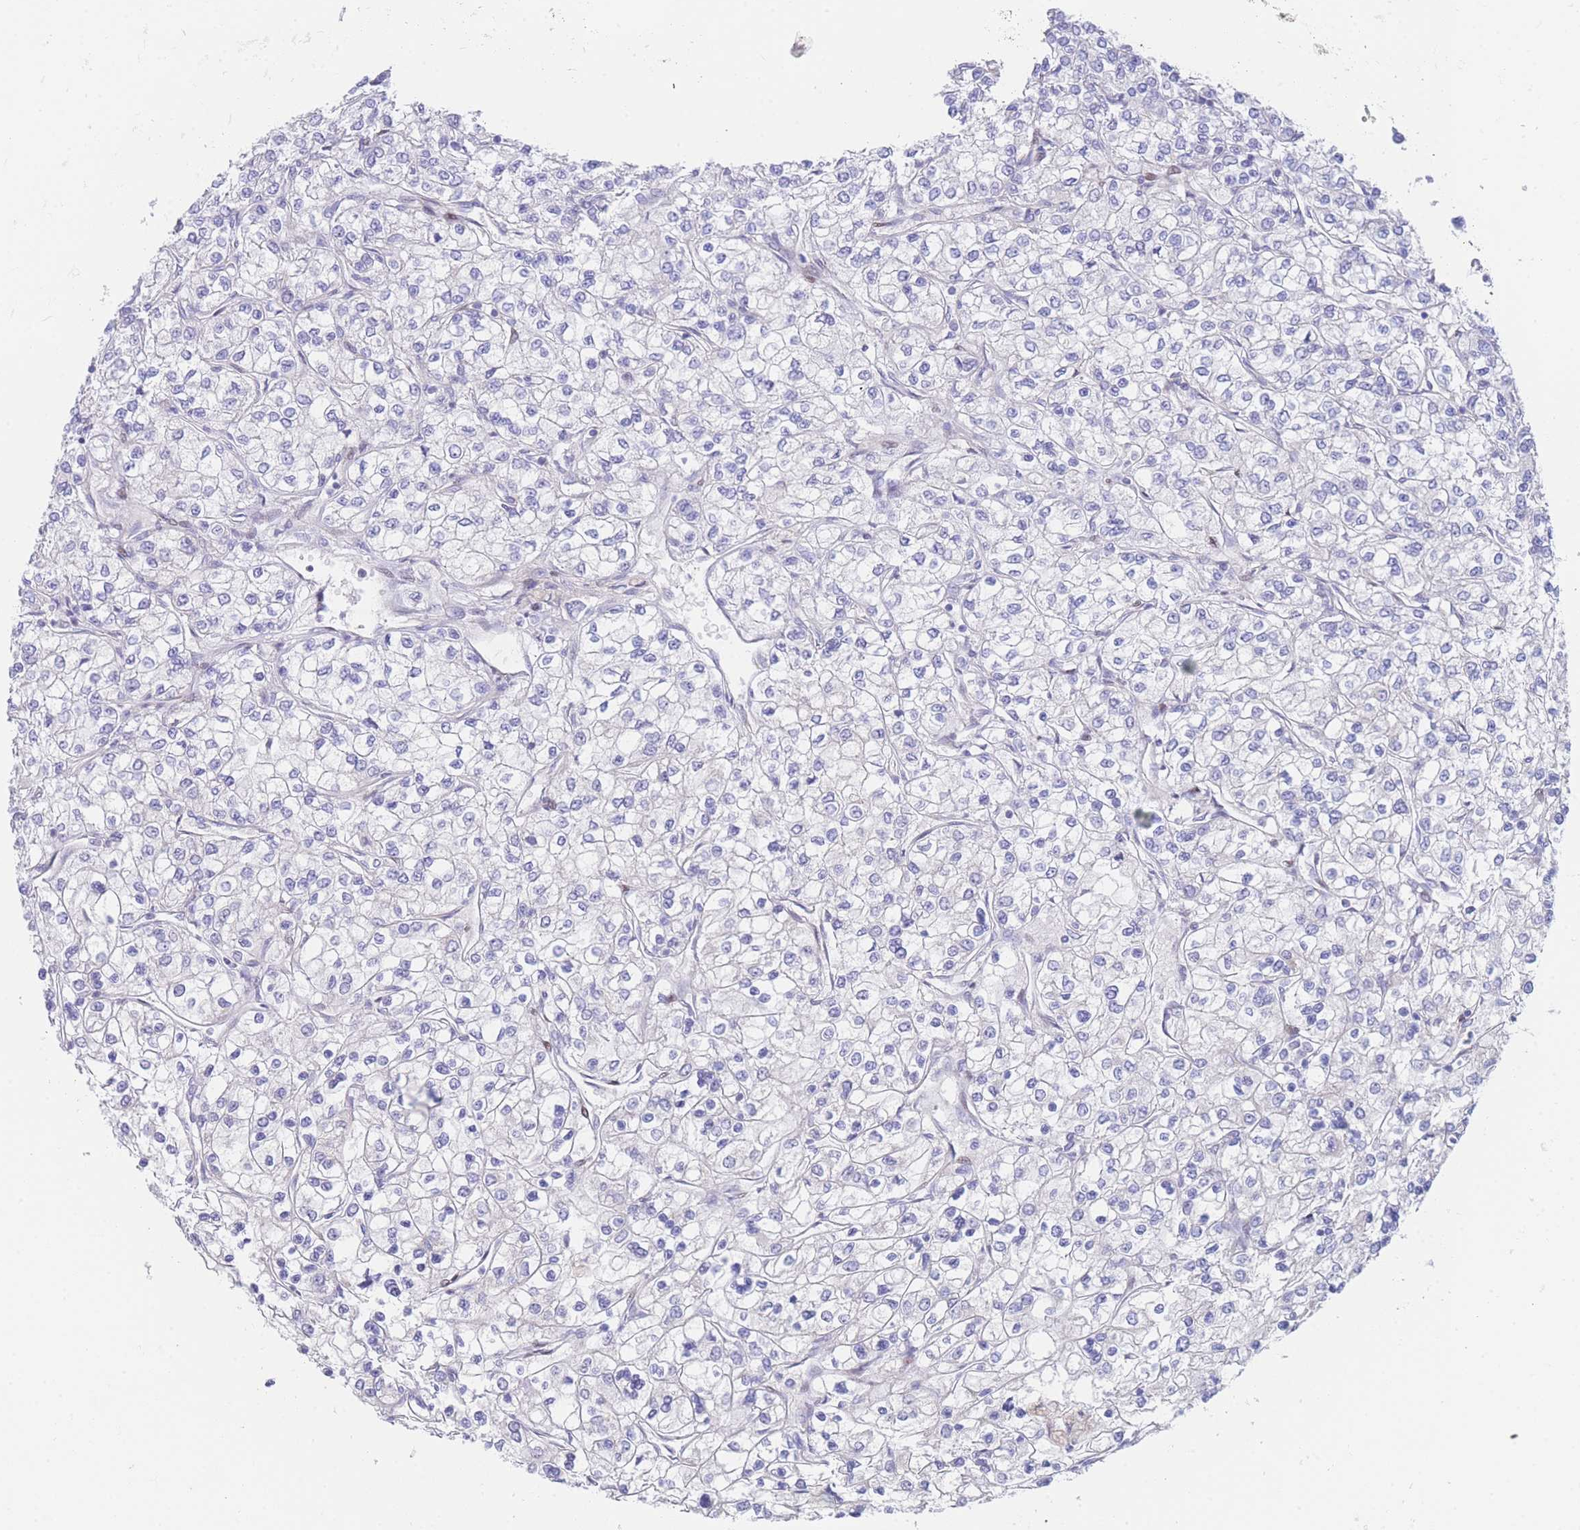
{"staining": {"intensity": "negative", "quantity": "none", "location": "none"}, "tissue": "renal cancer", "cell_type": "Tumor cells", "image_type": "cancer", "snomed": [{"axis": "morphology", "description": "Adenocarcinoma, NOS"}, {"axis": "topography", "description": "Kidney"}], "caption": "High magnification brightfield microscopy of renal cancer stained with DAB (brown) and counterstained with hematoxylin (blue): tumor cells show no significant positivity.", "gene": "GPAM", "patient": {"sex": "male", "age": 80}}